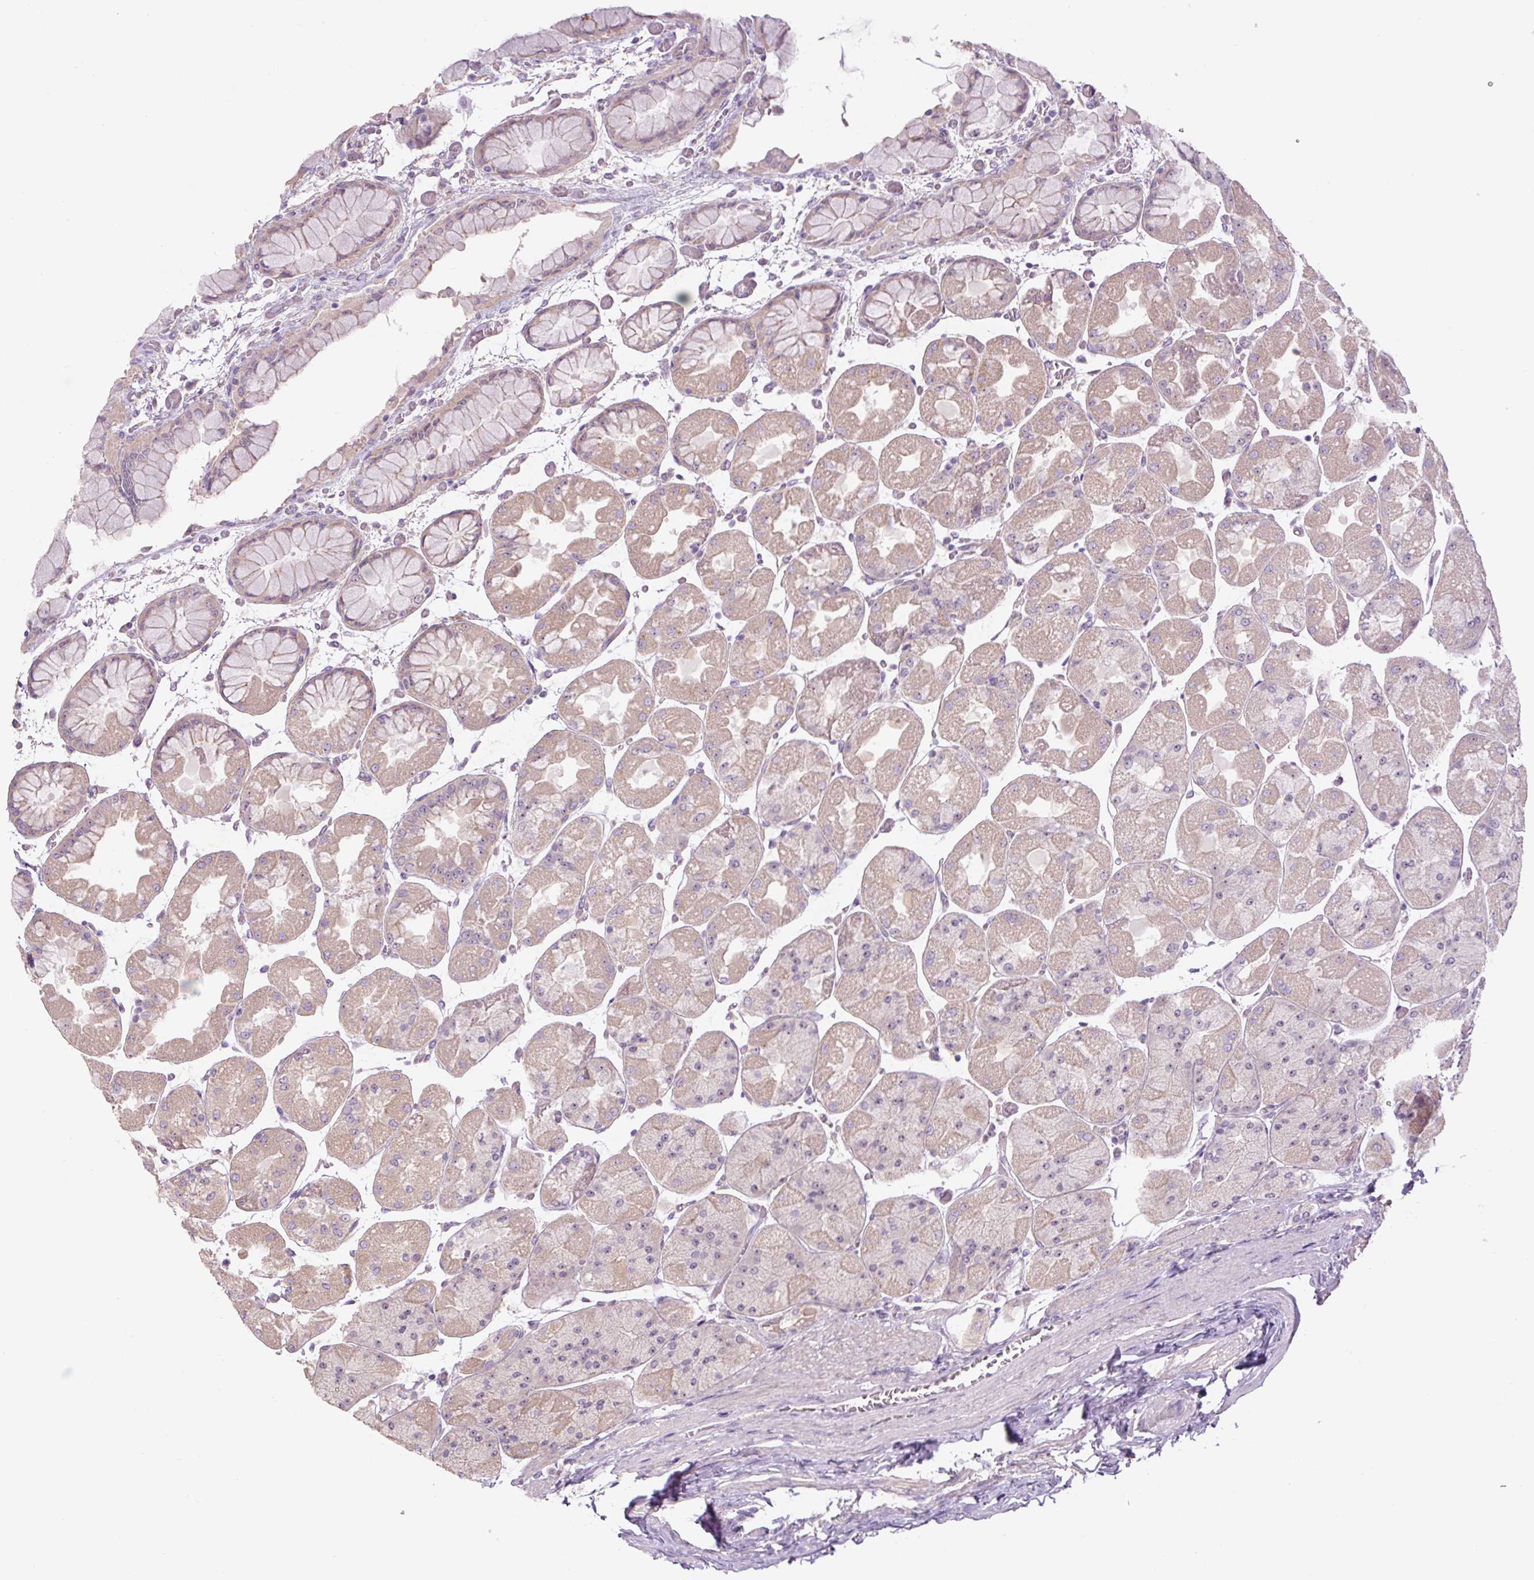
{"staining": {"intensity": "weak", "quantity": "25%-75%", "location": "cytoplasmic/membranous,nuclear"}, "tissue": "stomach", "cell_type": "Glandular cells", "image_type": "normal", "snomed": [{"axis": "morphology", "description": "Normal tissue, NOS"}, {"axis": "topography", "description": "Stomach"}], "caption": "Stomach stained with DAB immunohistochemistry exhibits low levels of weak cytoplasmic/membranous,nuclear expression in approximately 25%-75% of glandular cells.", "gene": "TMEM151B", "patient": {"sex": "female", "age": 61}}